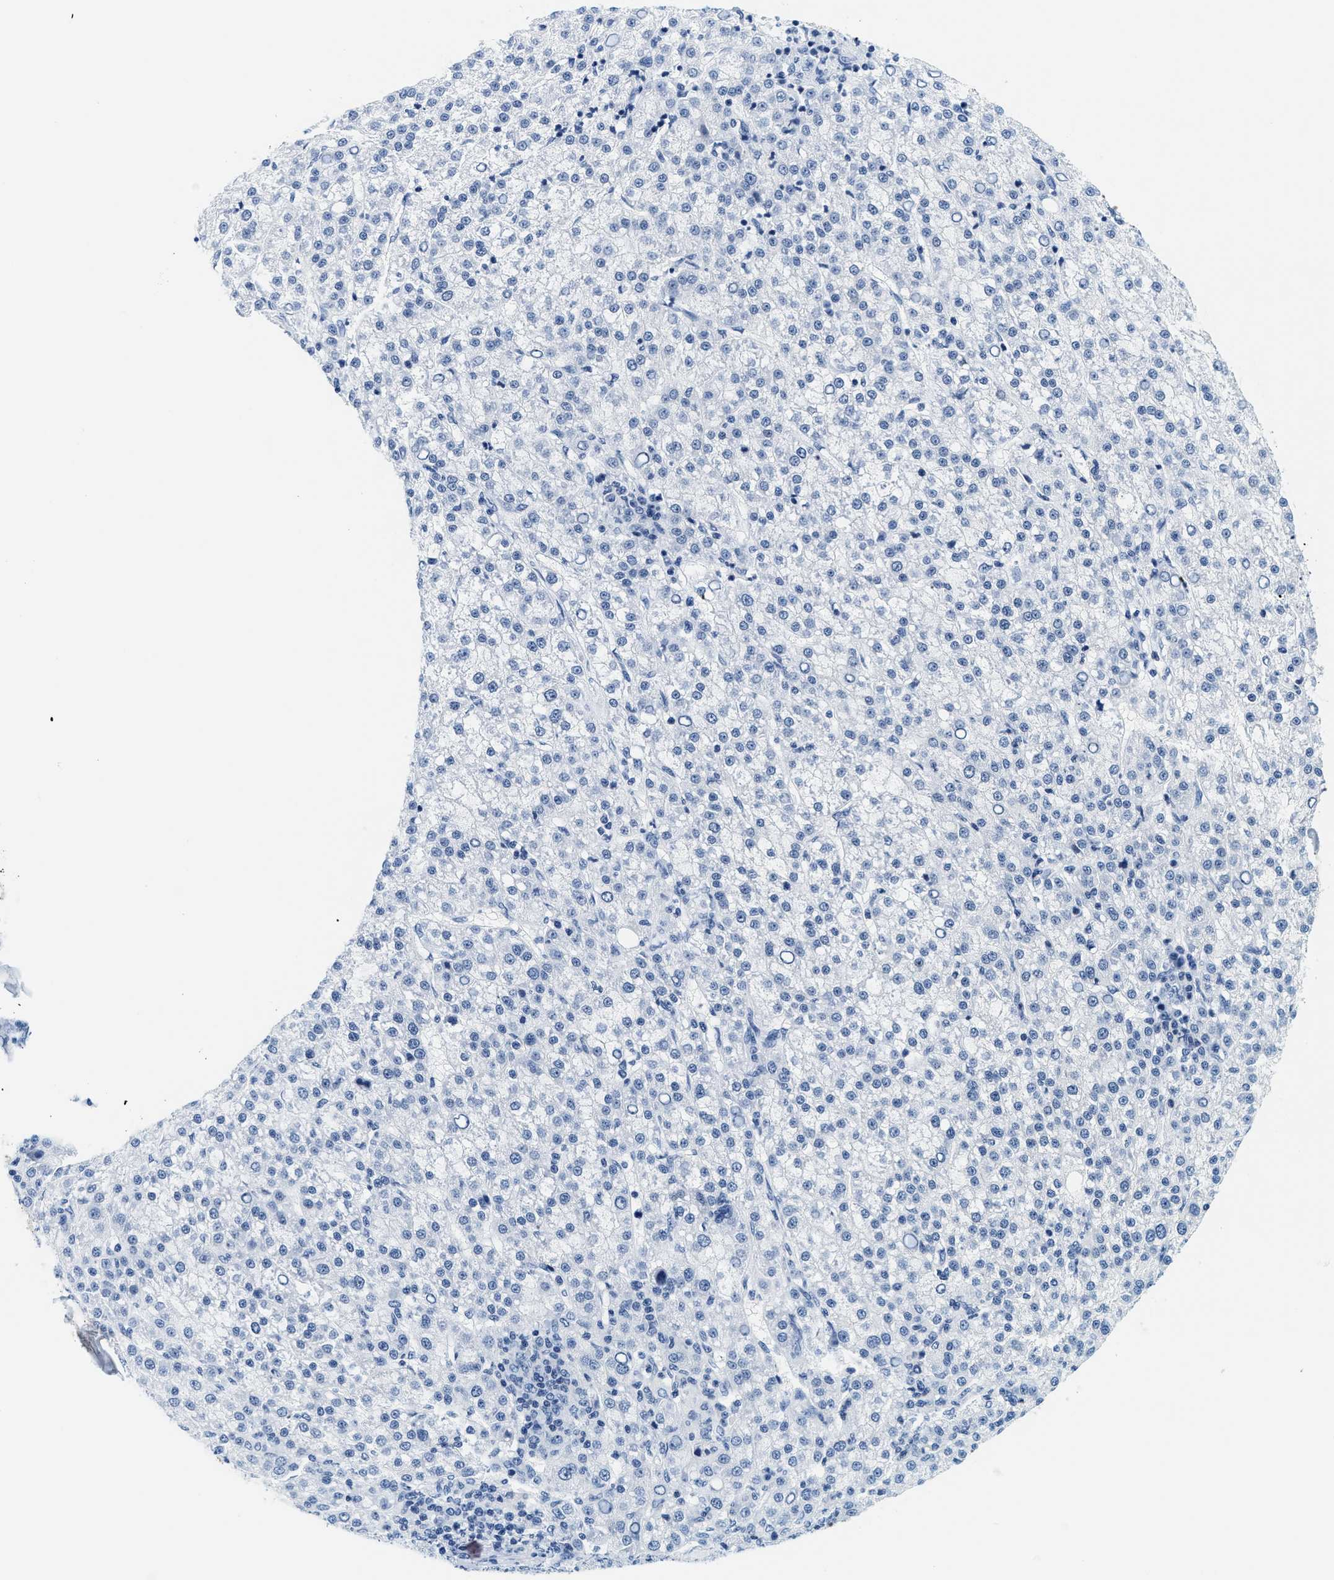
{"staining": {"intensity": "negative", "quantity": "none", "location": "none"}, "tissue": "liver cancer", "cell_type": "Tumor cells", "image_type": "cancer", "snomed": [{"axis": "morphology", "description": "Carcinoma, Hepatocellular, NOS"}, {"axis": "topography", "description": "Liver"}], "caption": "The photomicrograph displays no significant positivity in tumor cells of liver cancer (hepatocellular carcinoma). The staining is performed using DAB brown chromogen with nuclei counter-stained in using hematoxylin.", "gene": "SAMD9", "patient": {"sex": "female", "age": 58}}